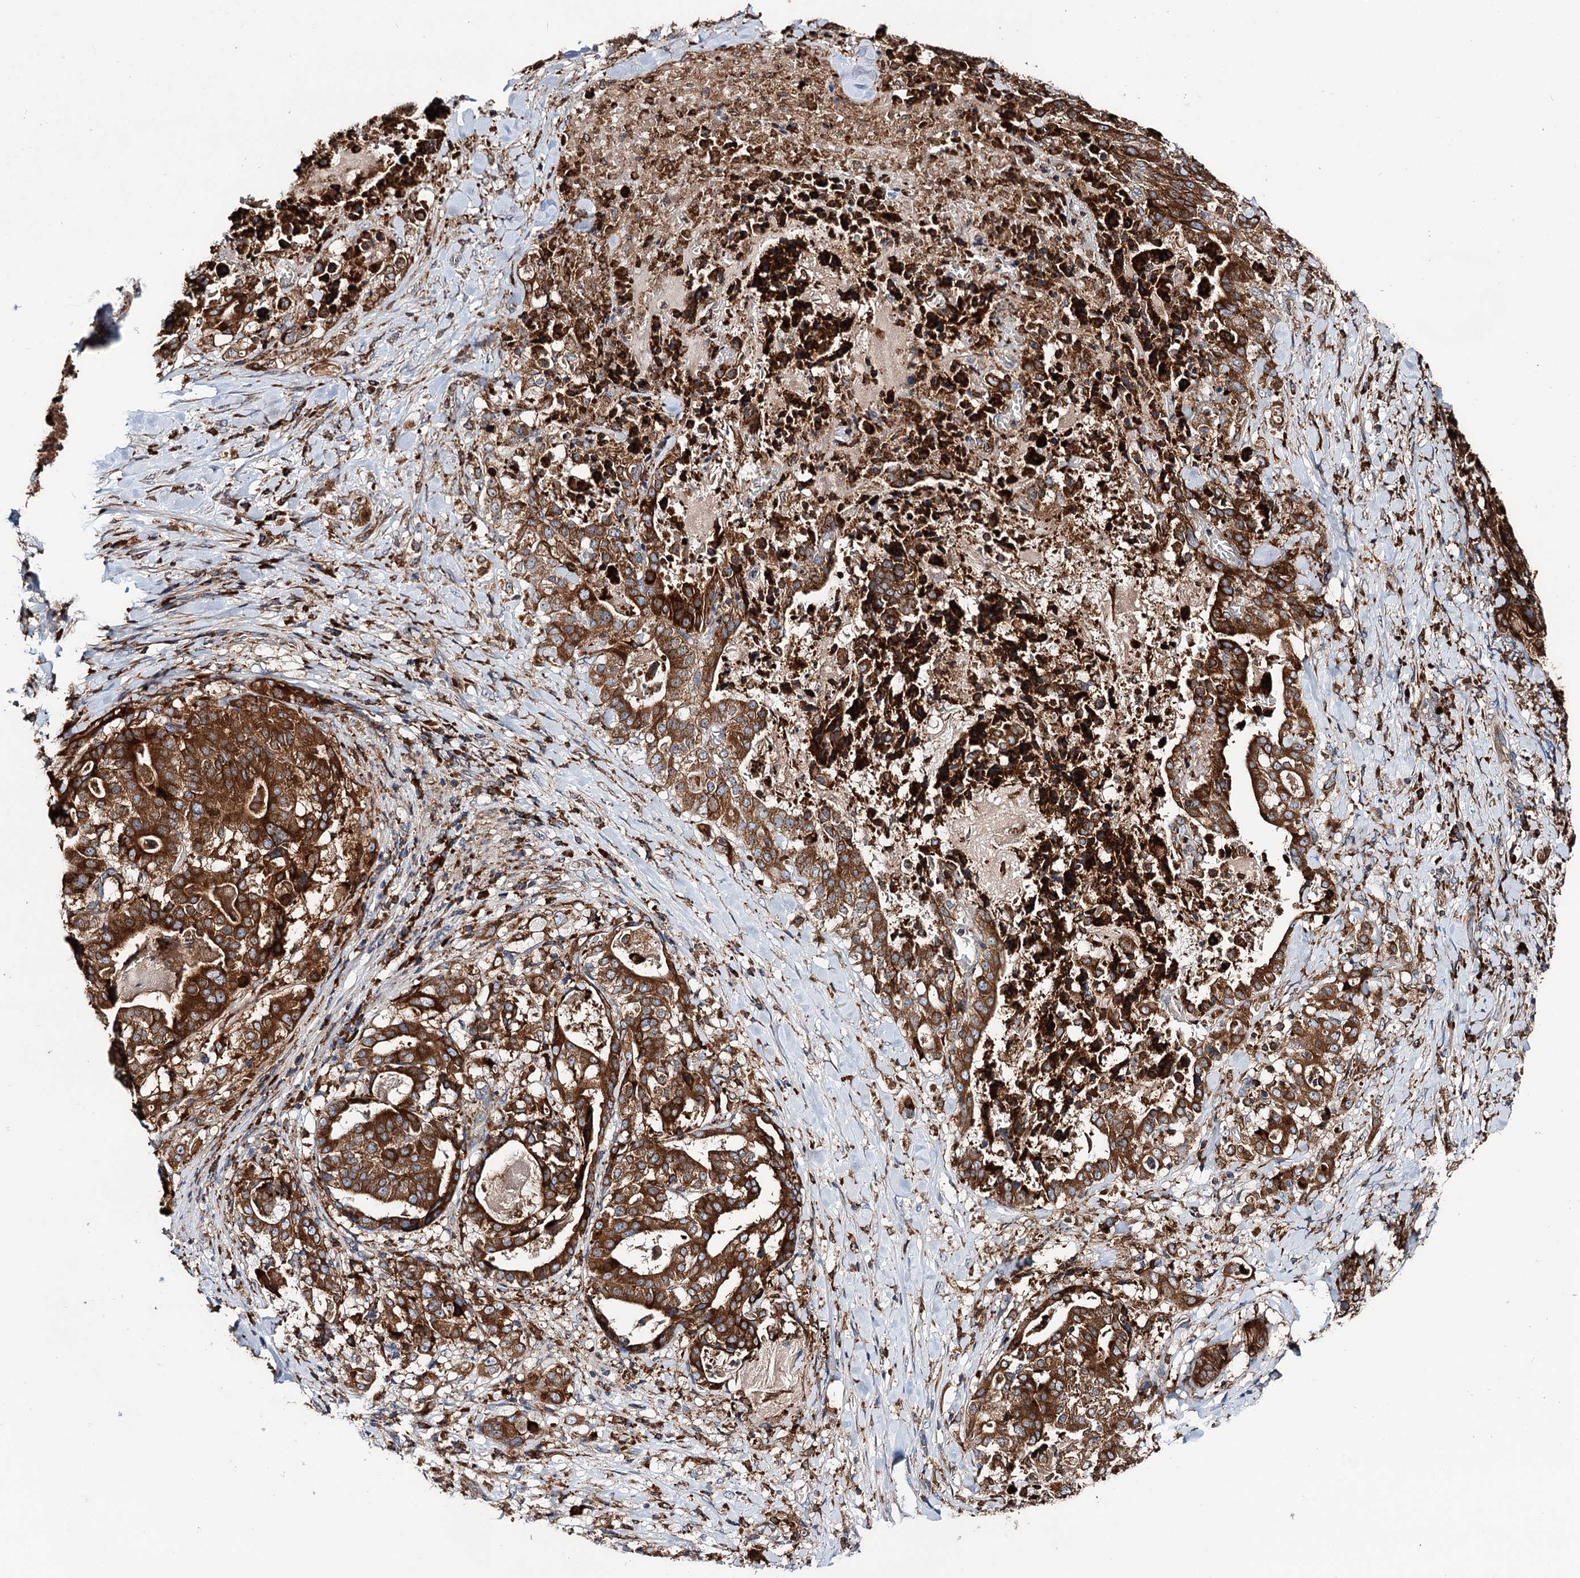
{"staining": {"intensity": "strong", "quantity": ">75%", "location": "cytoplasmic/membranous"}, "tissue": "stomach cancer", "cell_type": "Tumor cells", "image_type": "cancer", "snomed": [{"axis": "morphology", "description": "Adenocarcinoma, NOS"}, {"axis": "topography", "description": "Stomach"}], "caption": "Protein analysis of adenocarcinoma (stomach) tissue reveals strong cytoplasmic/membranous positivity in approximately >75% of tumor cells.", "gene": "ERP29", "patient": {"sex": "male", "age": 48}}